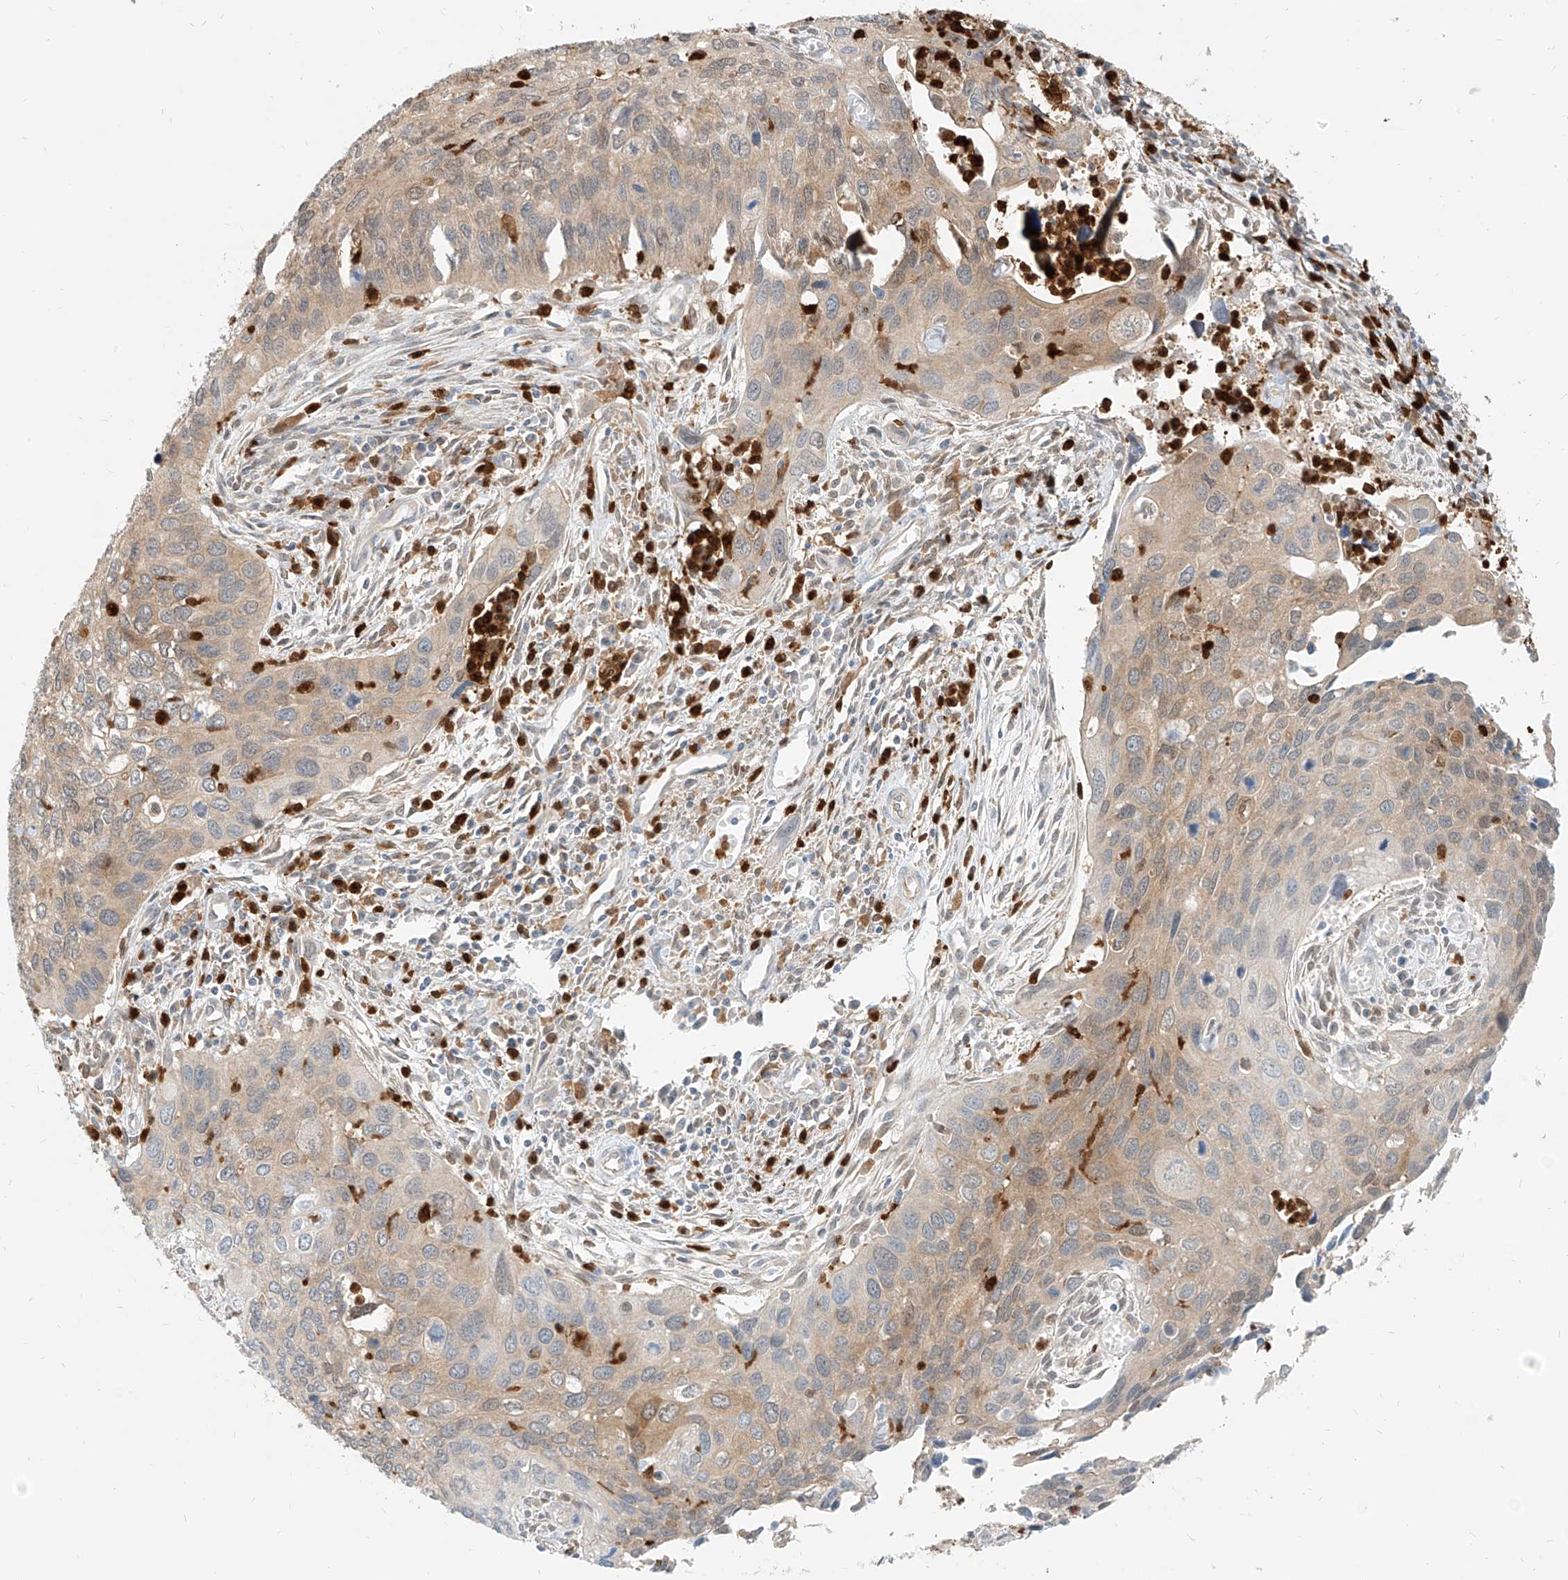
{"staining": {"intensity": "weak", "quantity": "25%-75%", "location": "cytoplasmic/membranous"}, "tissue": "cervical cancer", "cell_type": "Tumor cells", "image_type": "cancer", "snomed": [{"axis": "morphology", "description": "Squamous cell carcinoma, NOS"}, {"axis": "topography", "description": "Cervix"}], "caption": "Immunohistochemical staining of cervical cancer reveals low levels of weak cytoplasmic/membranous protein expression in approximately 25%-75% of tumor cells. The staining was performed using DAB (3,3'-diaminobenzidine) to visualize the protein expression in brown, while the nuclei were stained in blue with hematoxylin (Magnification: 20x).", "gene": "PGD", "patient": {"sex": "female", "age": 55}}